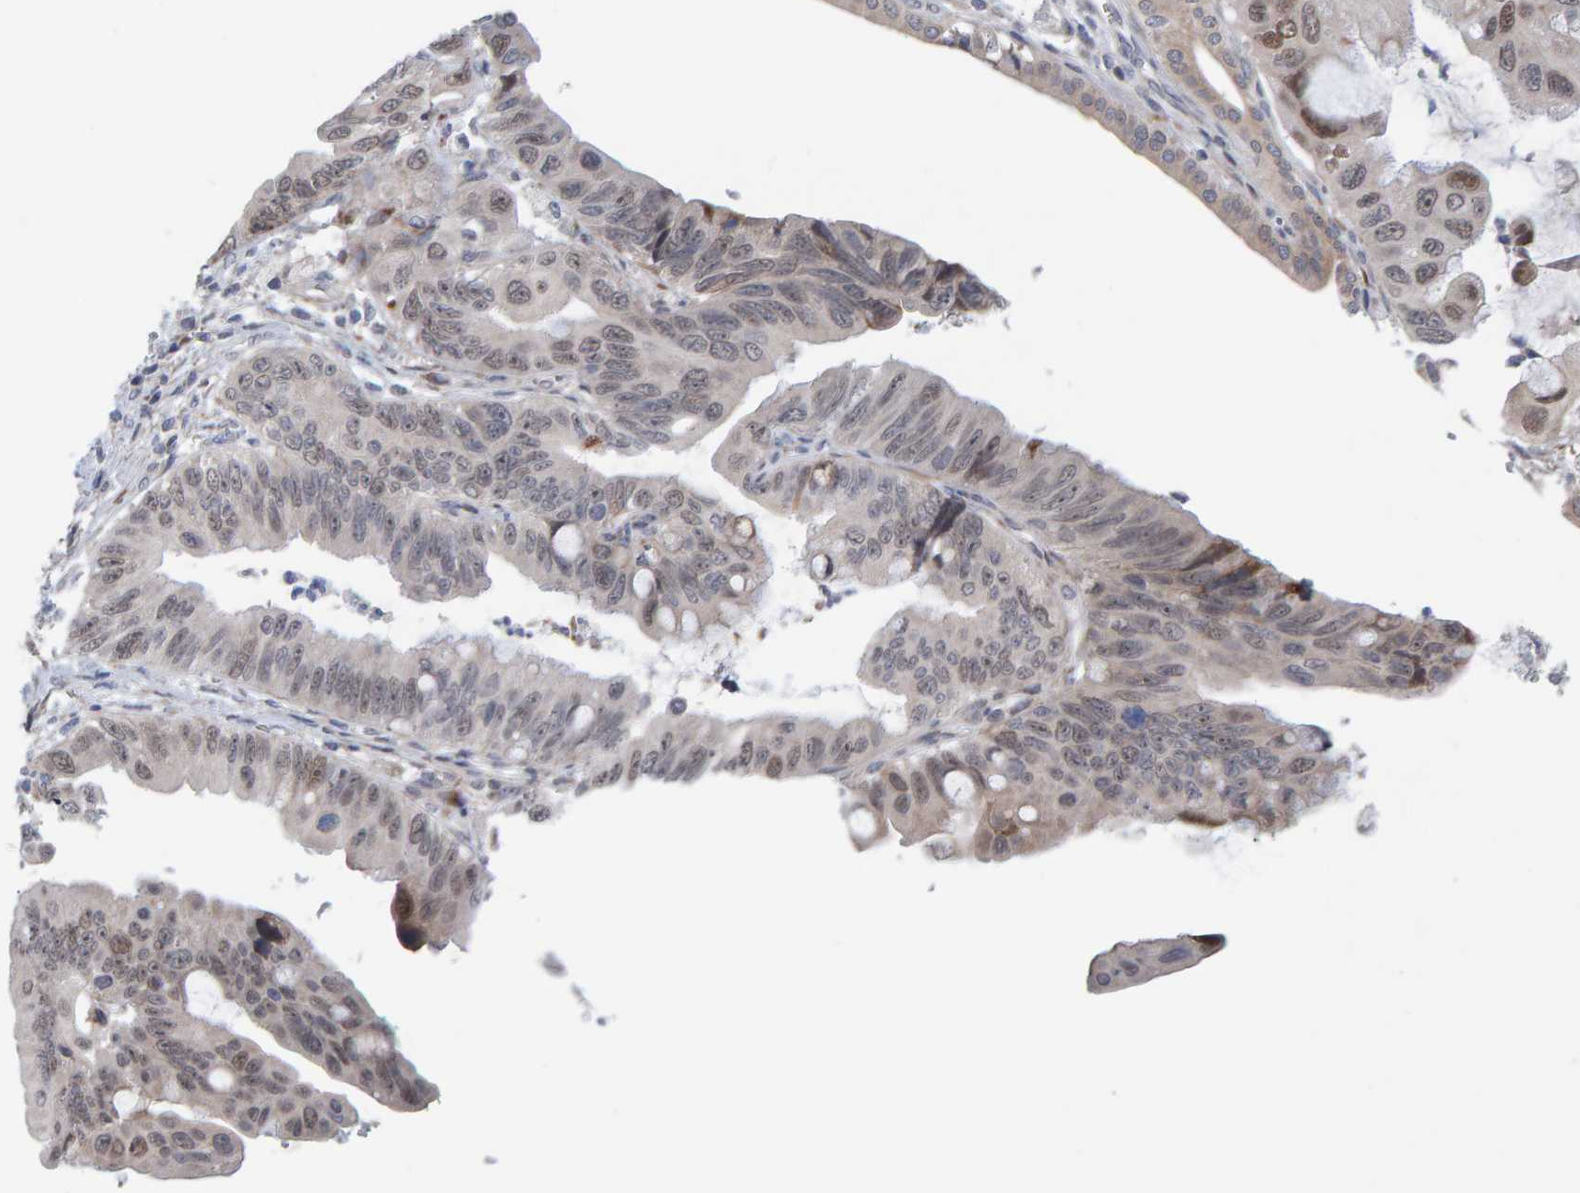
{"staining": {"intensity": "weak", "quantity": "25%-75%", "location": "cytoplasmic/membranous,nuclear"}, "tissue": "pancreatic cancer", "cell_type": "Tumor cells", "image_type": "cancer", "snomed": [{"axis": "morphology", "description": "Adenocarcinoma, NOS"}, {"axis": "topography", "description": "Pancreas"}], "caption": "Pancreatic cancer (adenocarcinoma) was stained to show a protein in brown. There is low levels of weak cytoplasmic/membranous and nuclear staining in approximately 25%-75% of tumor cells.", "gene": "MFSD6L", "patient": {"sex": "female", "age": 72}}